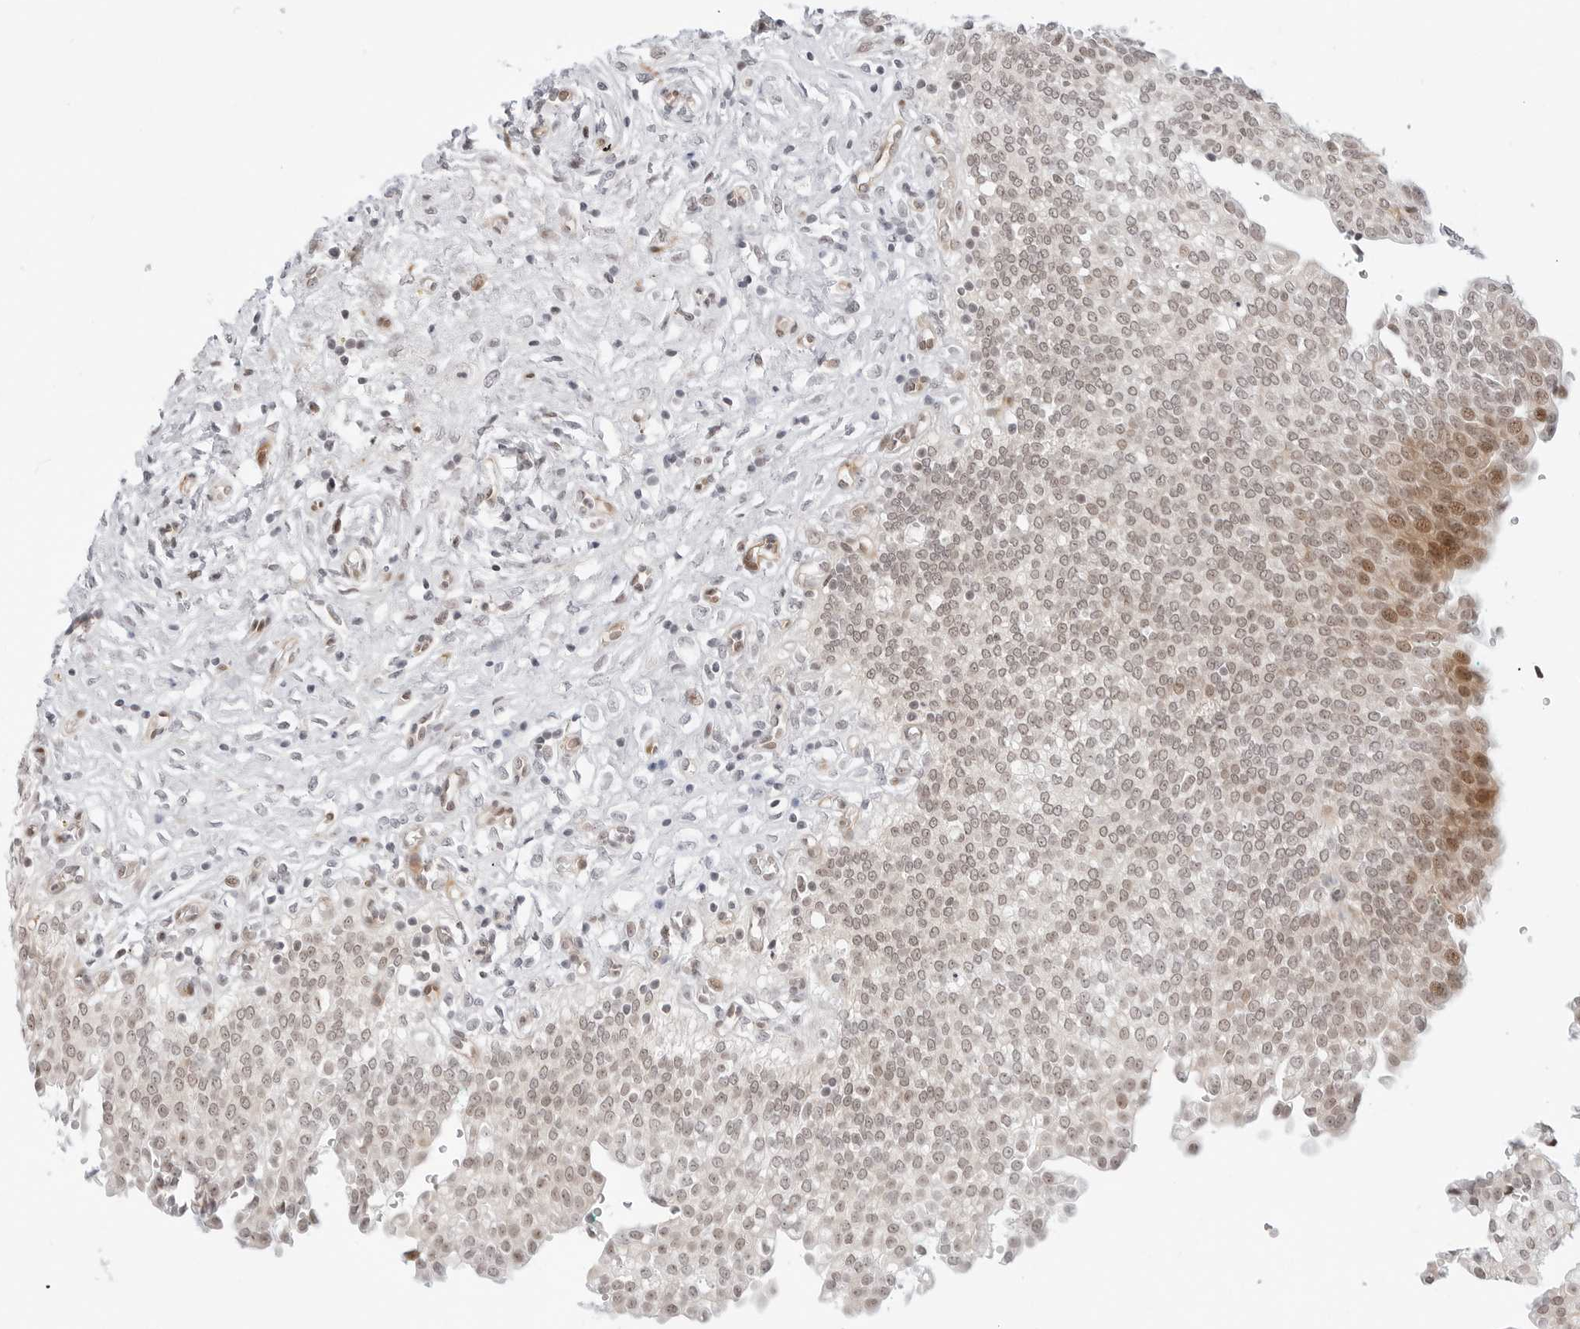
{"staining": {"intensity": "moderate", "quantity": "25%-75%", "location": "nuclear"}, "tissue": "urinary bladder", "cell_type": "Urothelial cells", "image_type": "normal", "snomed": [{"axis": "morphology", "description": "Urothelial carcinoma, High grade"}, {"axis": "topography", "description": "Urinary bladder"}], "caption": "This is an image of IHC staining of normal urinary bladder, which shows moderate positivity in the nuclear of urothelial cells.", "gene": "ZNF613", "patient": {"sex": "male", "age": 46}}